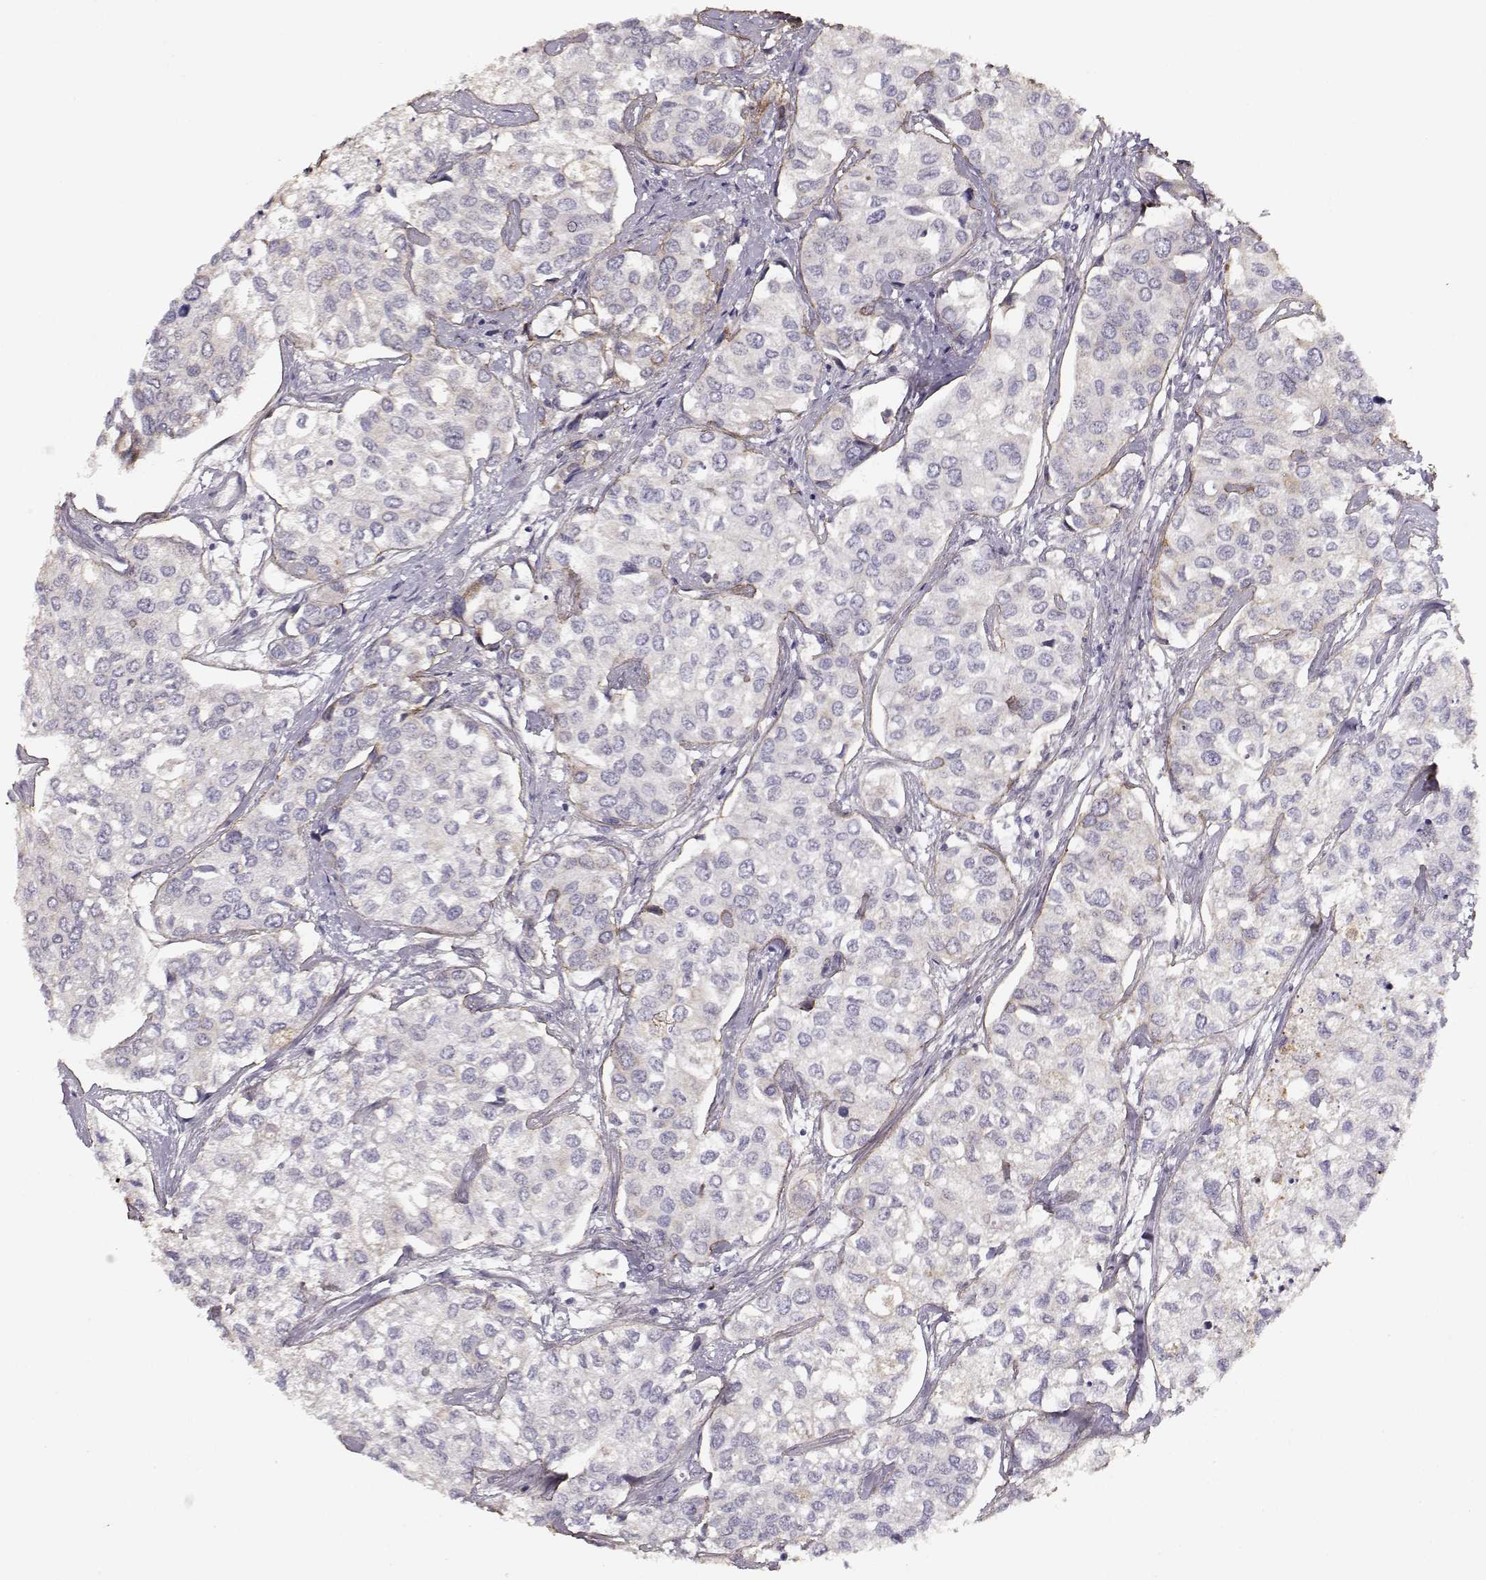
{"staining": {"intensity": "negative", "quantity": "none", "location": "none"}, "tissue": "urothelial cancer", "cell_type": "Tumor cells", "image_type": "cancer", "snomed": [{"axis": "morphology", "description": "Urothelial carcinoma, High grade"}, {"axis": "topography", "description": "Urinary bladder"}], "caption": "The IHC micrograph has no significant expression in tumor cells of urothelial cancer tissue. (DAB immunohistochemistry (IHC) with hematoxylin counter stain).", "gene": "LAMA5", "patient": {"sex": "male", "age": 73}}